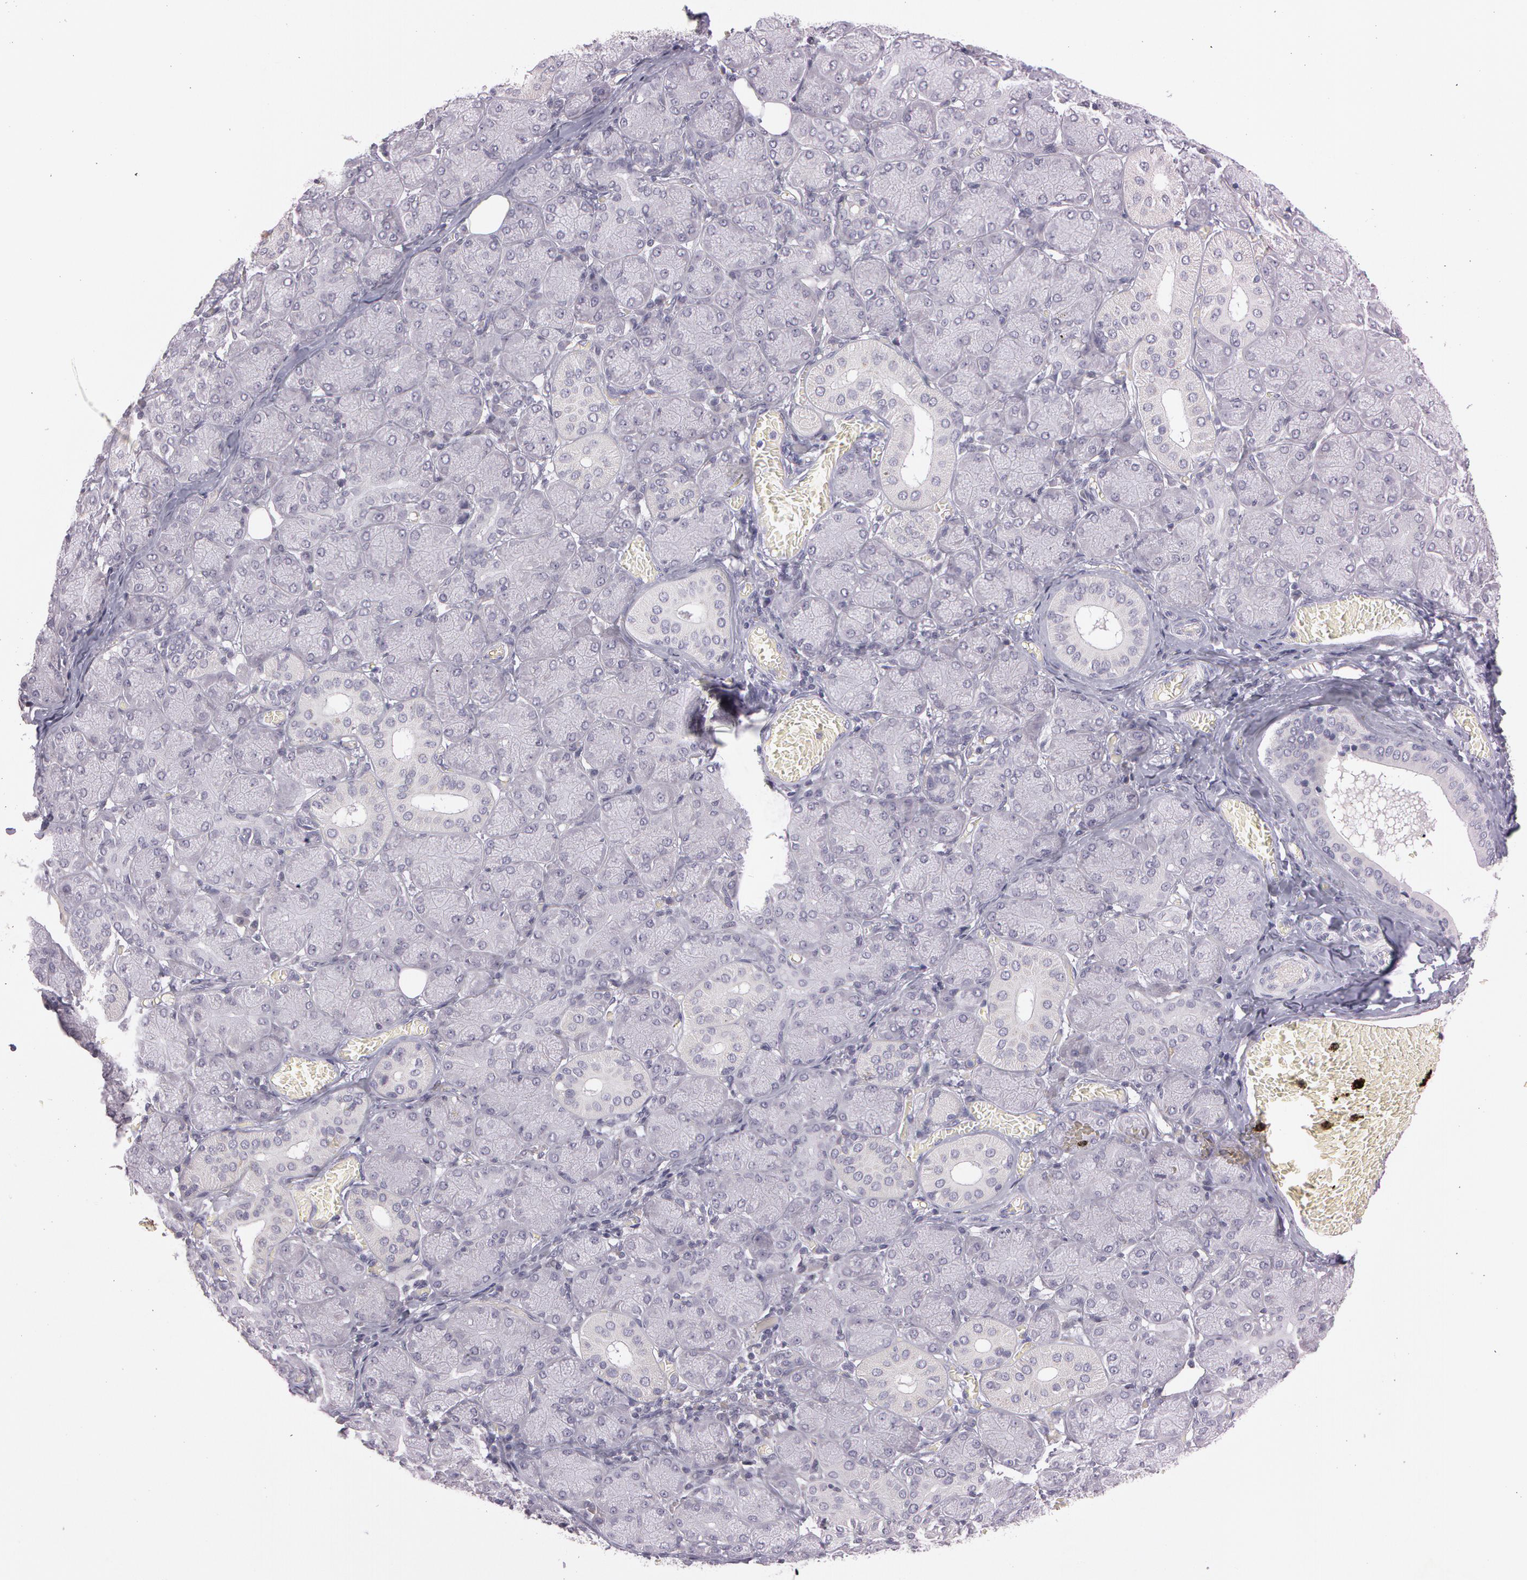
{"staining": {"intensity": "negative", "quantity": "none", "location": "none"}, "tissue": "salivary gland", "cell_type": "Glandular cells", "image_type": "normal", "snomed": [{"axis": "morphology", "description": "Normal tissue, NOS"}, {"axis": "topography", "description": "Salivary gland"}], "caption": "High power microscopy histopathology image of an immunohistochemistry histopathology image of benign salivary gland, revealing no significant expression in glandular cells. (Stains: DAB (3,3'-diaminobenzidine) IHC with hematoxylin counter stain, Microscopy: brightfield microscopy at high magnification).", "gene": "MXRA5", "patient": {"sex": "female", "age": 24}}